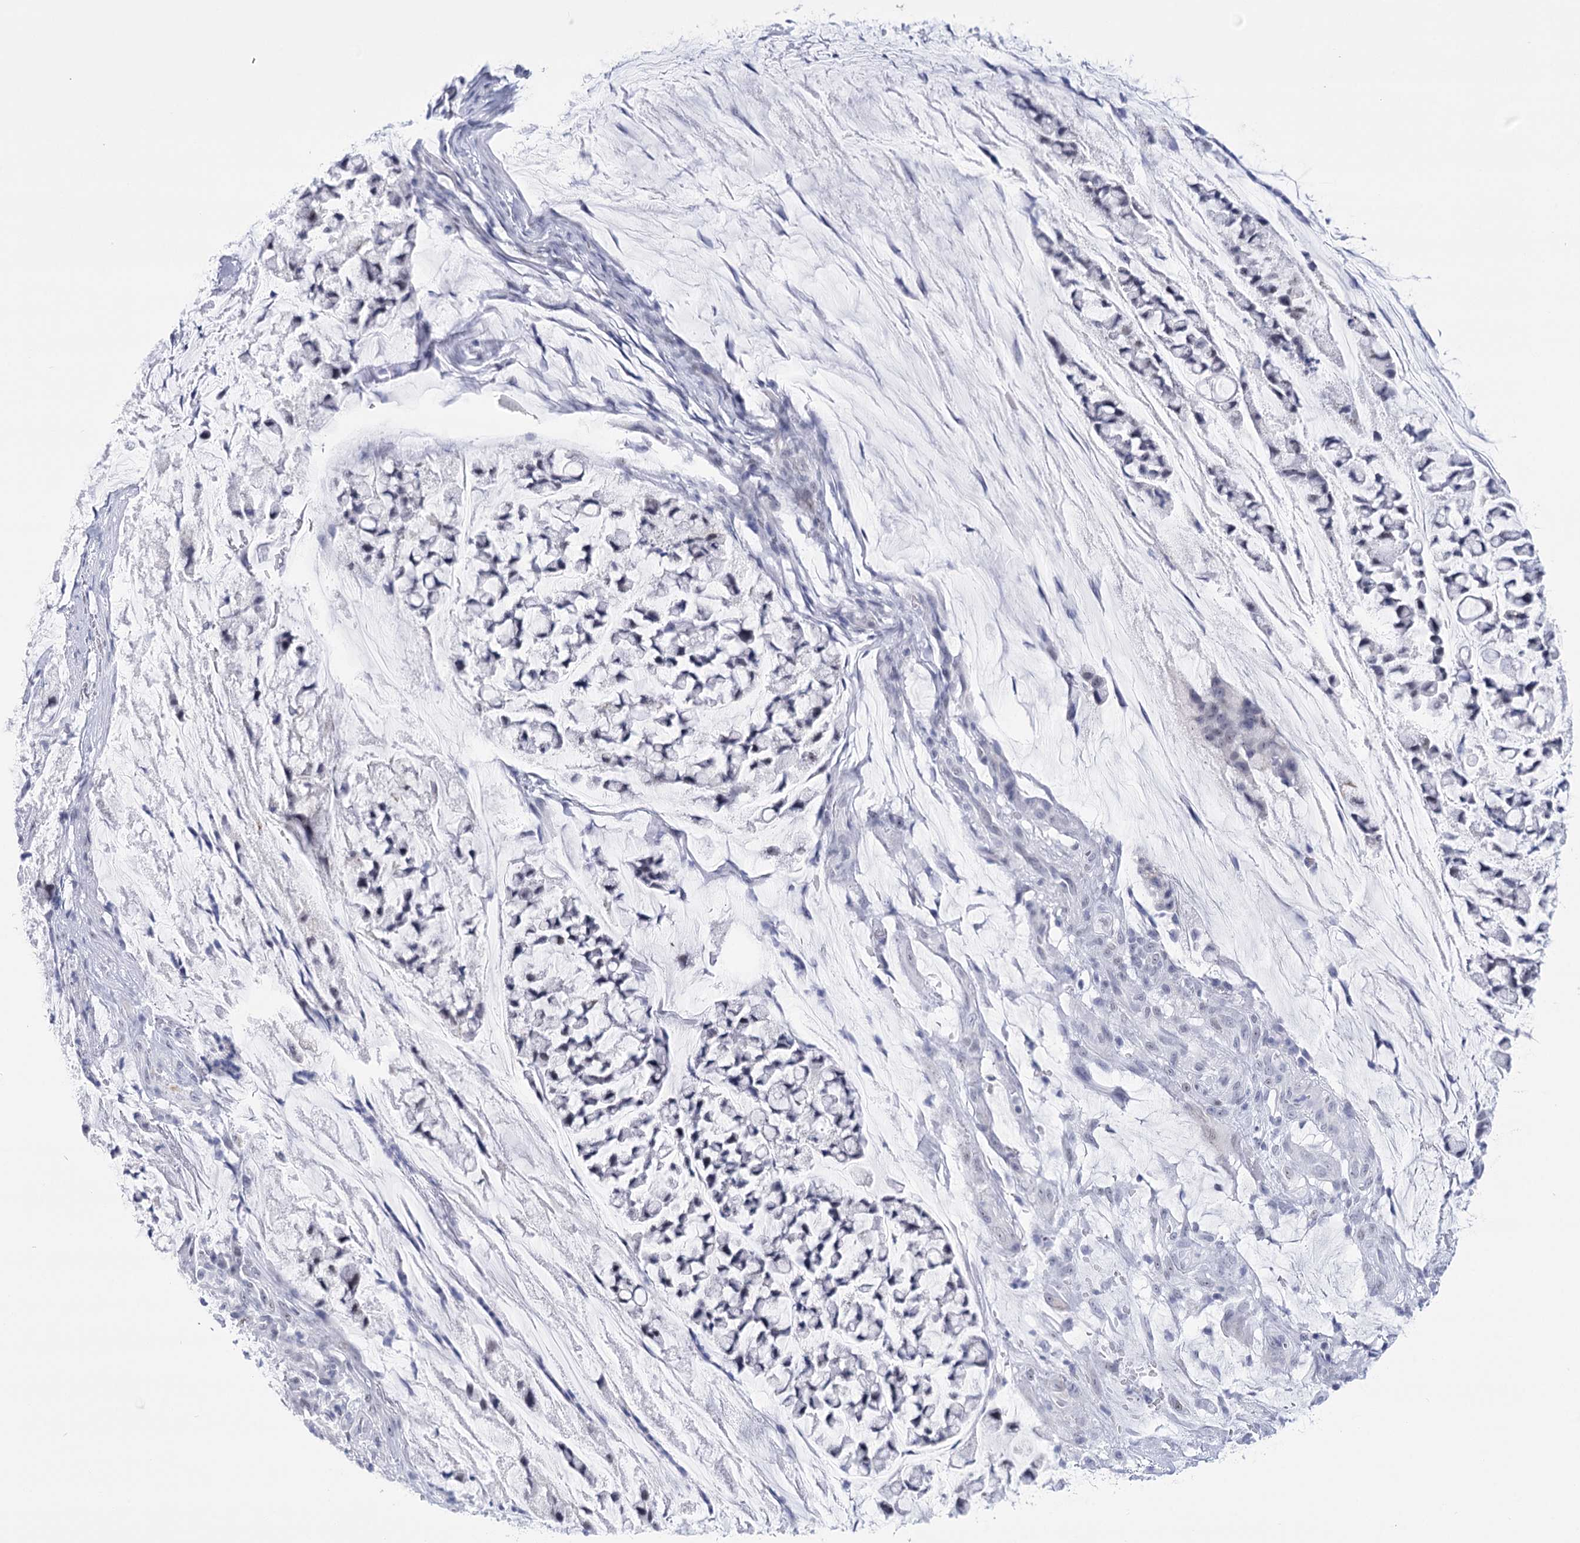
{"staining": {"intensity": "negative", "quantity": "none", "location": "none"}, "tissue": "stomach cancer", "cell_type": "Tumor cells", "image_type": "cancer", "snomed": [{"axis": "morphology", "description": "Adenocarcinoma, NOS"}, {"axis": "topography", "description": "Stomach, lower"}], "caption": "The histopathology image exhibits no significant staining in tumor cells of adenocarcinoma (stomach). (Immunohistochemistry (ihc), brightfield microscopy, high magnification).", "gene": "HORMAD1", "patient": {"sex": "male", "age": 67}}